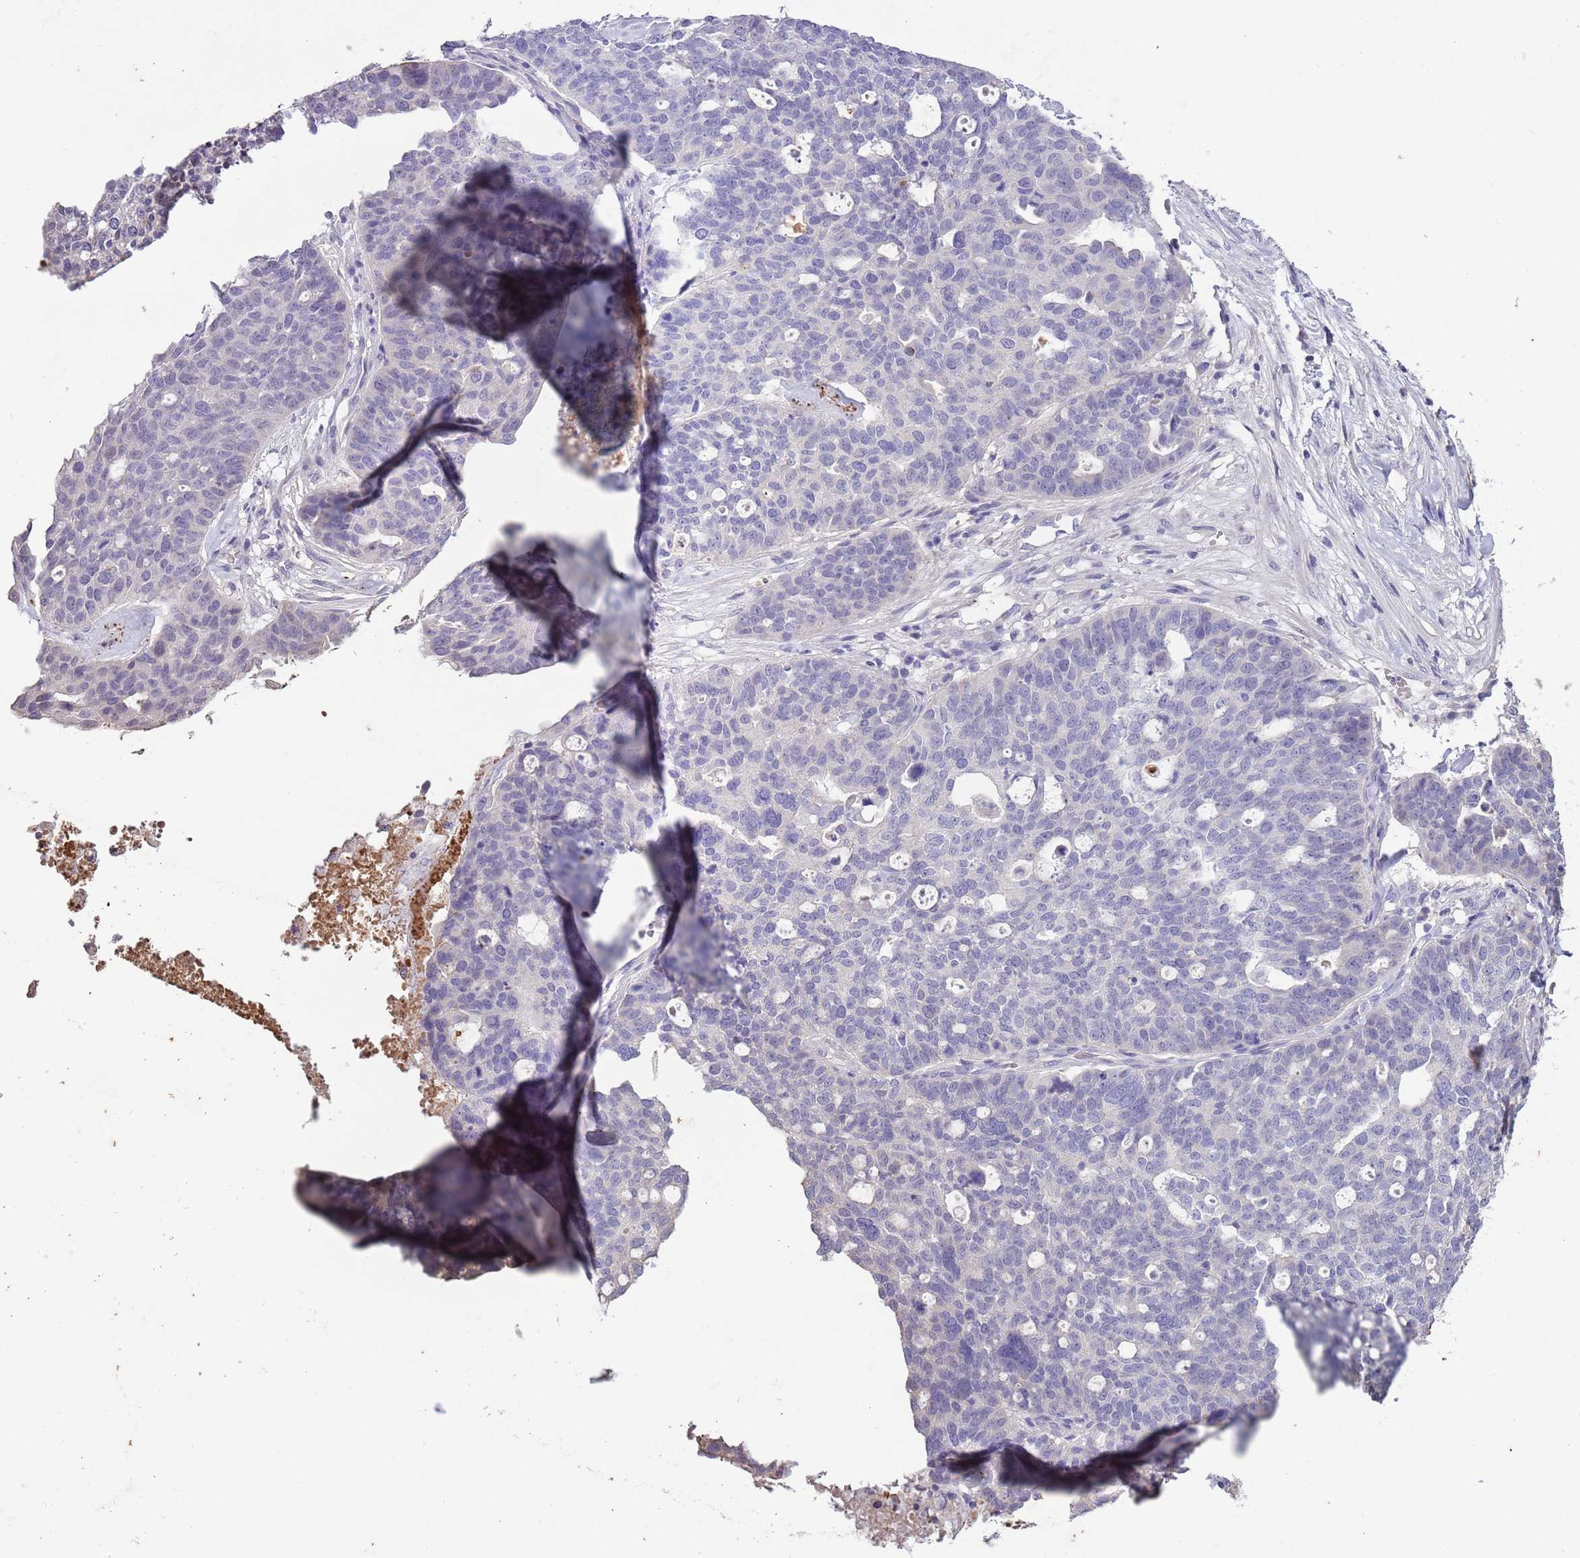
{"staining": {"intensity": "negative", "quantity": "none", "location": "none"}, "tissue": "ovarian cancer", "cell_type": "Tumor cells", "image_type": "cancer", "snomed": [{"axis": "morphology", "description": "Cystadenocarcinoma, serous, NOS"}, {"axis": "topography", "description": "Ovary"}], "caption": "Protein analysis of ovarian serous cystadenocarcinoma demonstrates no significant positivity in tumor cells.", "gene": "P2RY13", "patient": {"sex": "female", "age": 59}}